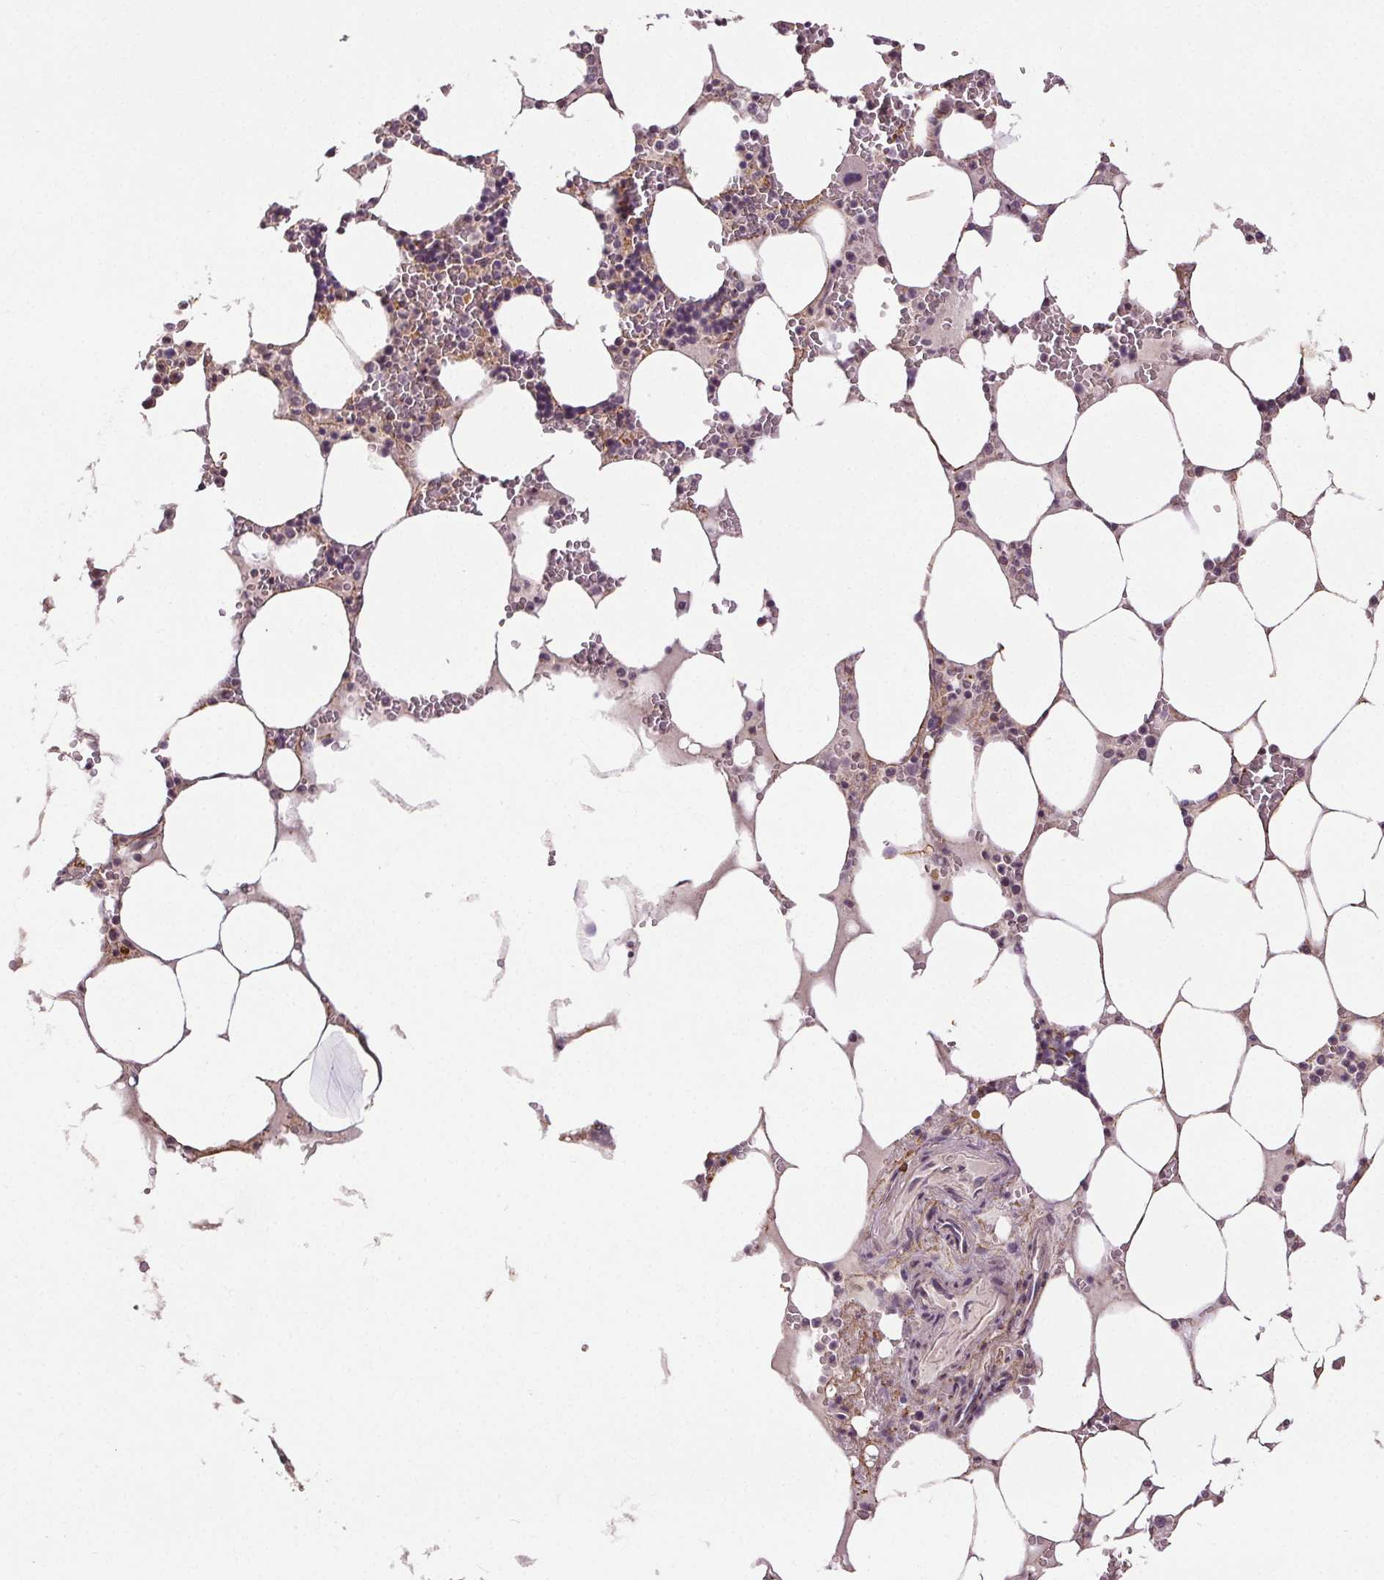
{"staining": {"intensity": "negative", "quantity": "none", "location": "none"}, "tissue": "bone marrow", "cell_type": "Hematopoietic cells", "image_type": "normal", "snomed": [{"axis": "morphology", "description": "Normal tissue, NOS"}, {"axis": "topography", "description": "Bone marrow"}], "caption": "The IHC micrograph has no significant staining in hematopoietic cells of bone marrow. (Brightfield microscopy of DAB (3,3'-diaminobenzidine) immunohistochemistry (IHC) at high magnification).", "gene": "EPHB3", "patient": {"sex": "male", "age": 64}}